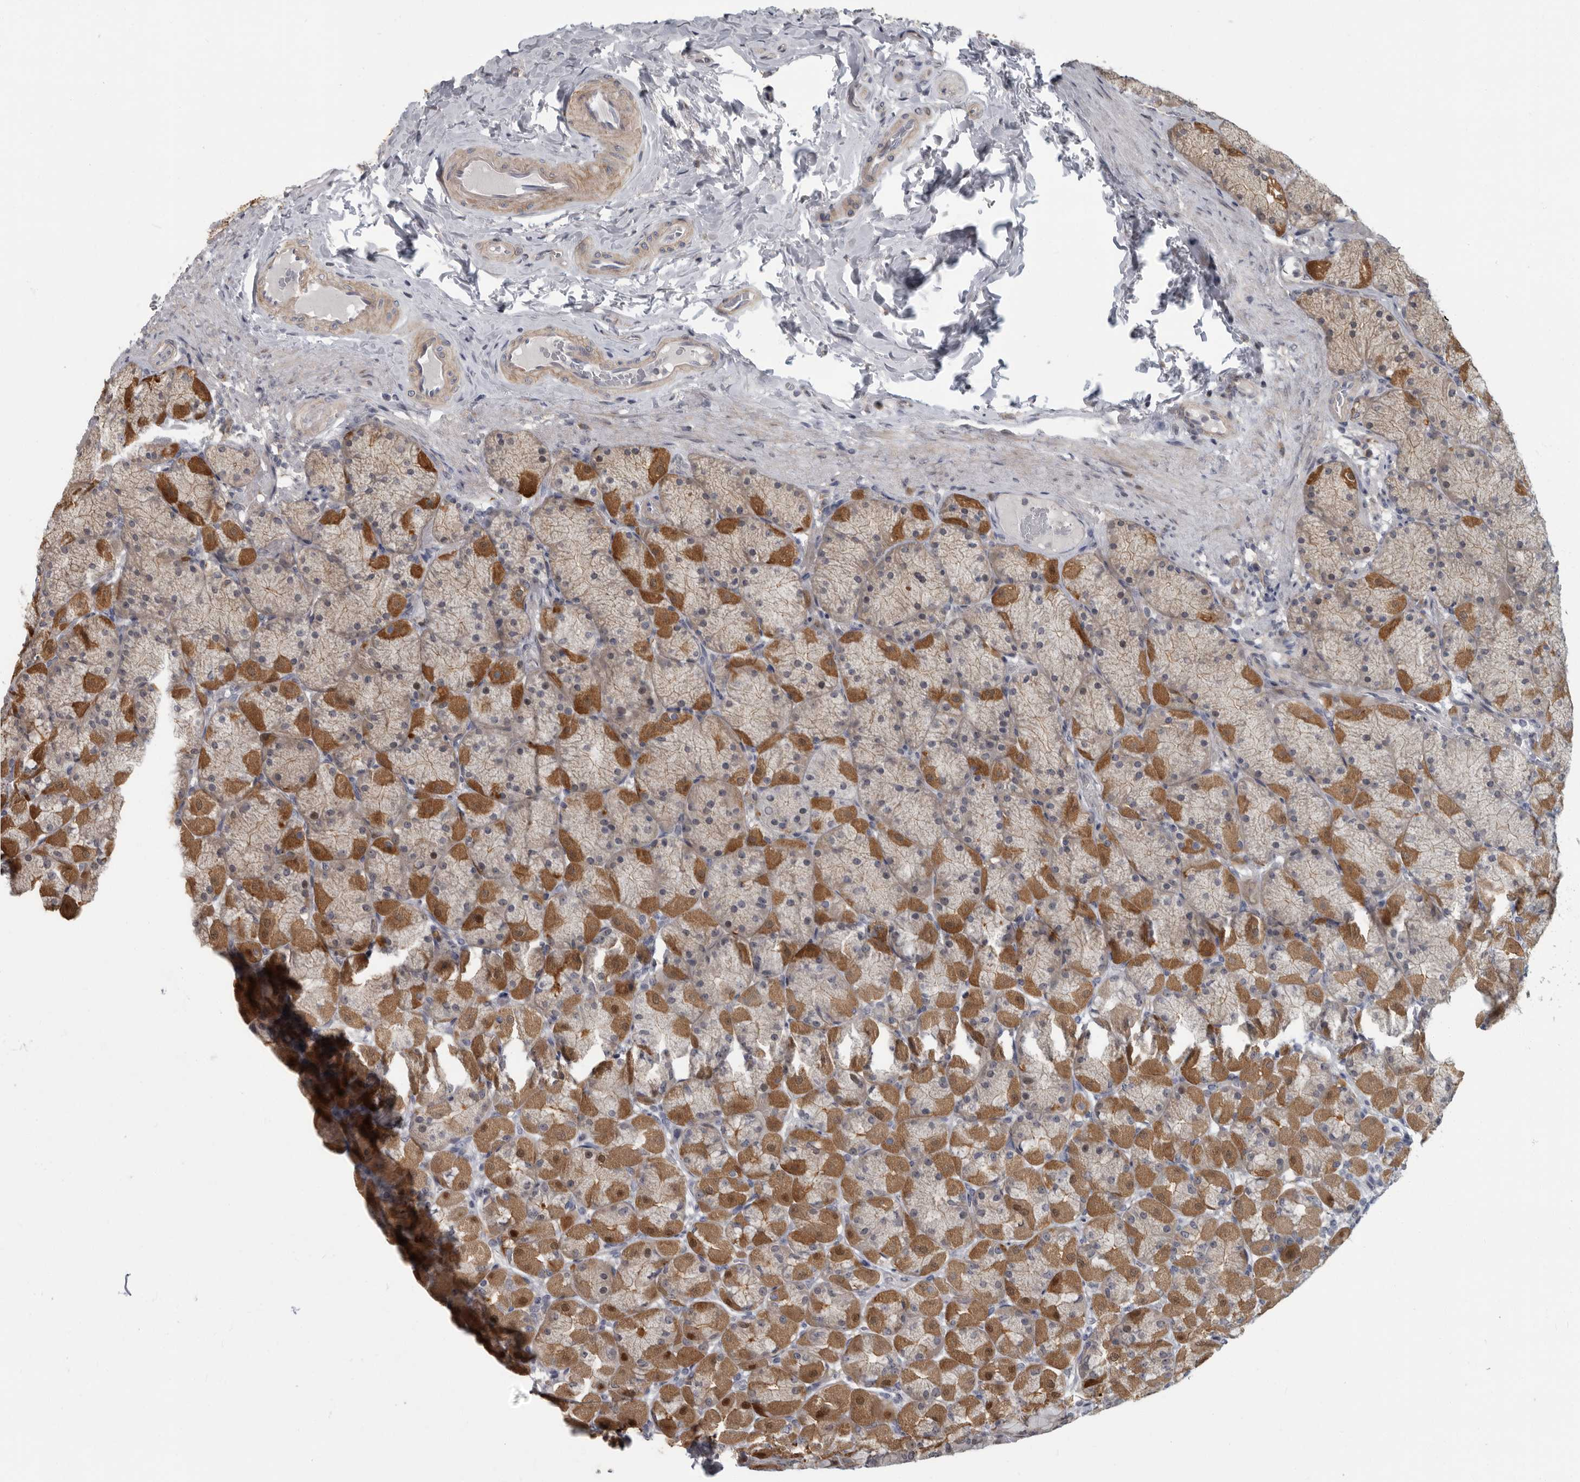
{"staining": {"intensity": "strong", "quantity": "25%-75%", "location": "cytoplasmic/membranous,nuclear"}, "tissue": "stomach", "cell_type": "Glandular cells", "image_type": "normal", "snomed": [{"axis": "morphology", "description": "Normal tissue, NOS"}, {"axis": "topography", "description": "Stomach, upper"}], "caption": "Immunohistochemistry (DAB) staining of unremarkable stomach demonstrates strong cytoplasmic/membranous,nuclear protein expression in approximately 25%-75% of glandular cells.", "gene": "PDE7A", "patient": {"sex": "female", "age": 56}}